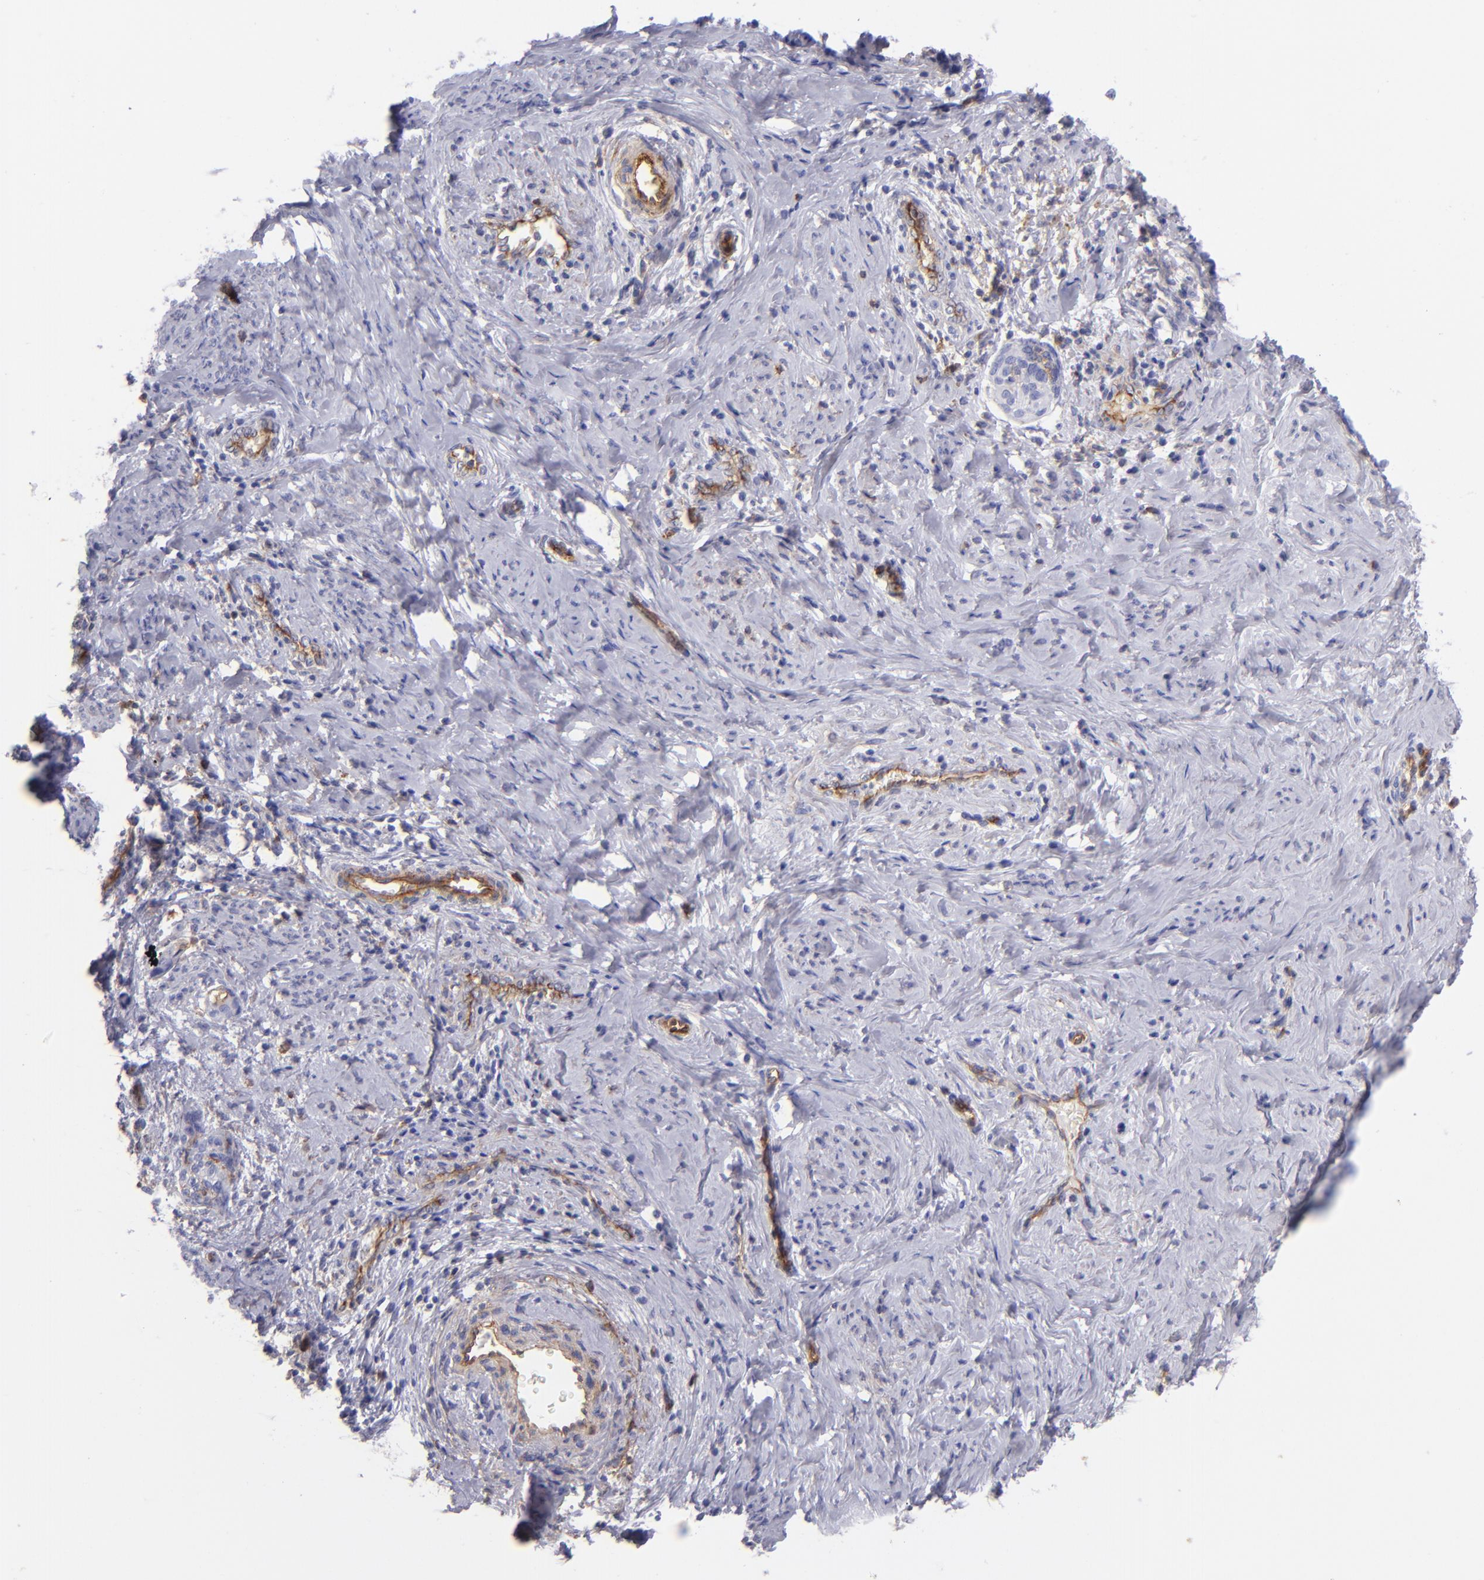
{"staining": {"intensity": "weak", "quantity": "<25%", "location": "cytoplasmic/membranous"}, "tissue": "cervical cancer", "cell_type": "Tumor cells", "image_type": "cancer", "snomed": [{"axis": "morphology", "description": "Squamous cell carcinoma, NOS"}, {"axis": "topography", "description": "Cervix"}], "caption": "Cervical cancer was stained to show a protein in brown. There is no significant staining in tumor cells.", "gene": "ENTPD1", "patient": {"sex": "female", "age": 33}}